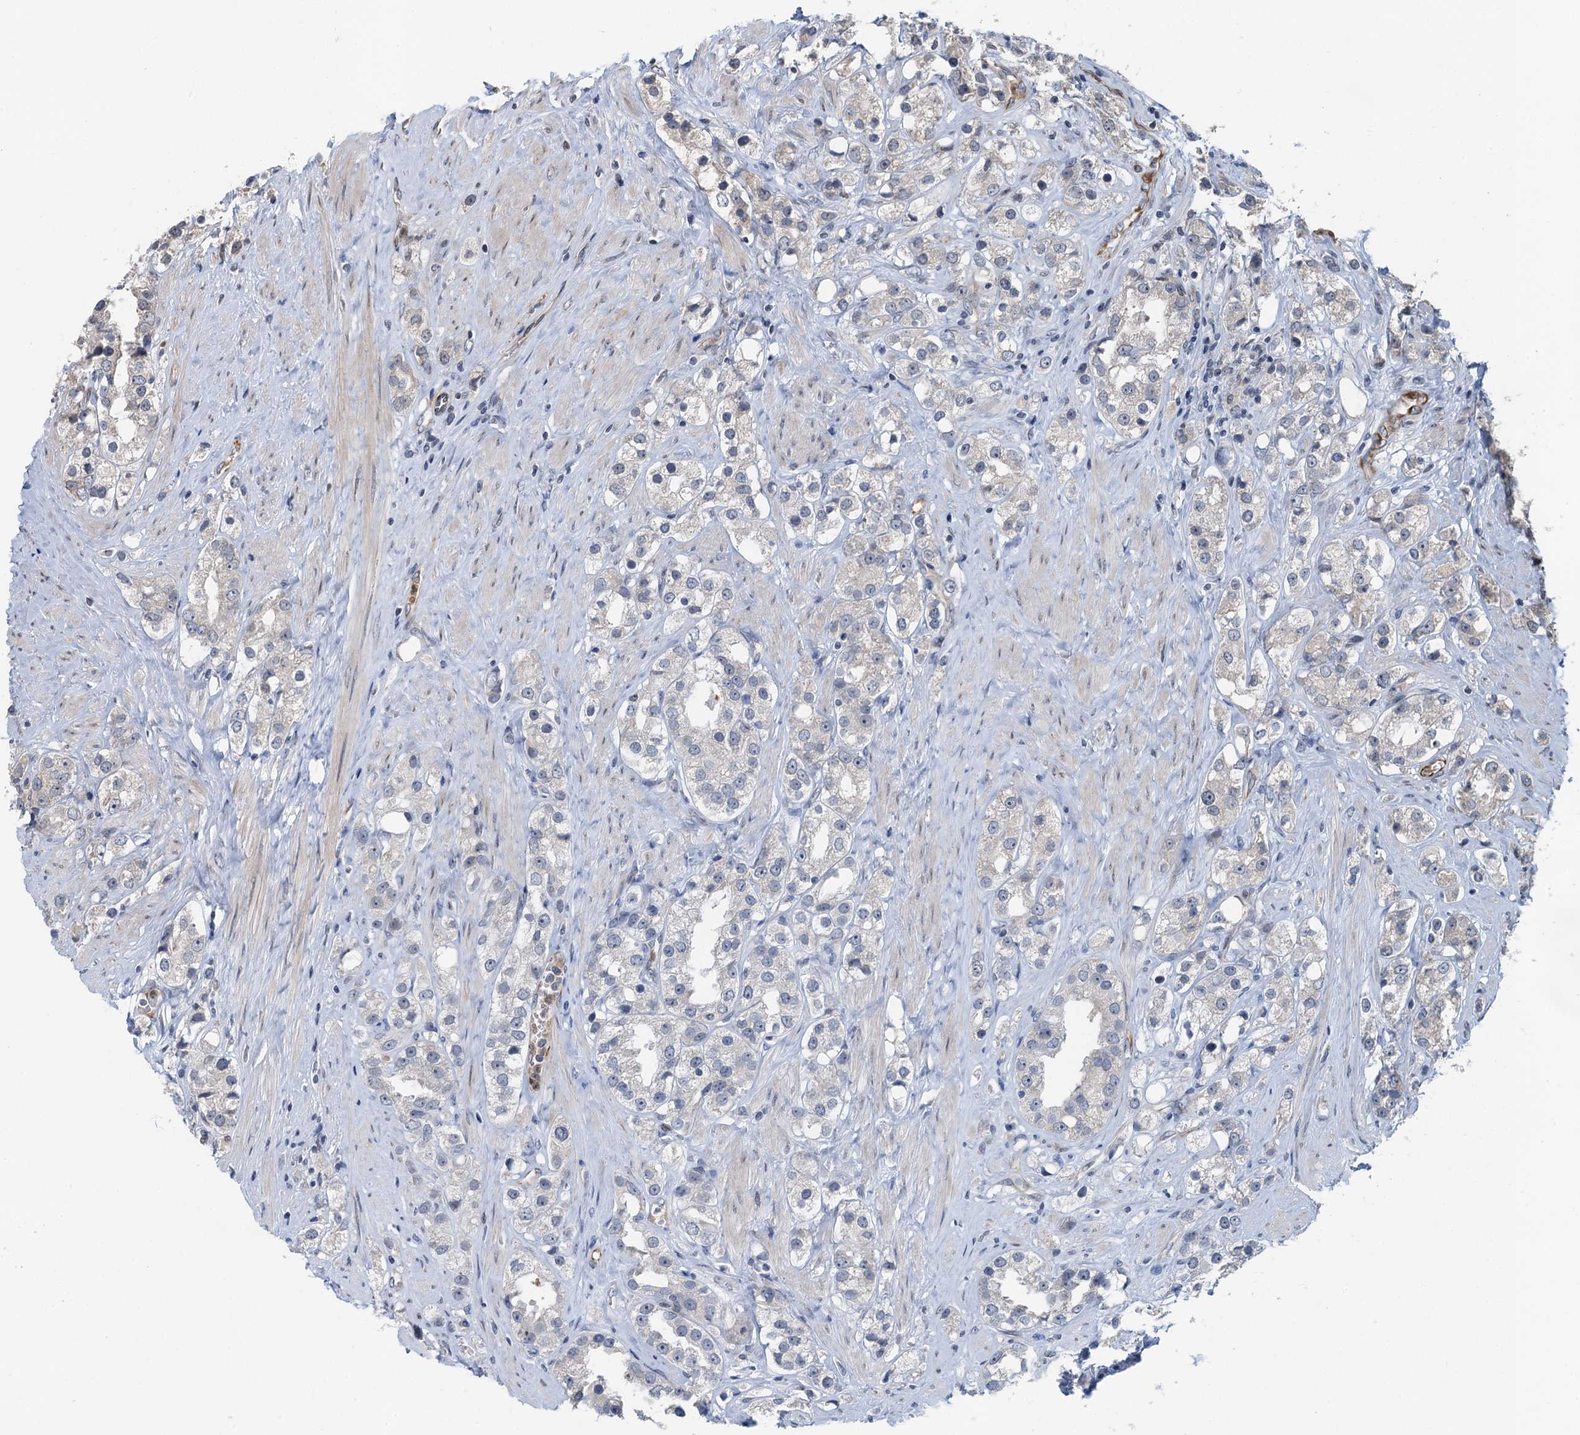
{"staining": {"intensity": "negative", "quantity": "none", "location": "none"}, "tissue": "prostate cancer", "cell_type": "Tumor cells", "image_type": "cancer", "snomed": [{"axis": "morphology", "description": "Adenocarcinoma, NOS"}, {"axis": "topography", "description": "Prostate"}], "caption": "Prostate cancer (adenocarcinoma) stained for a protein using immunohistochemistry reveals no expression tumor cells.", "gene": "WHAMM", "patient": {"sex": "male", "age": 79}}